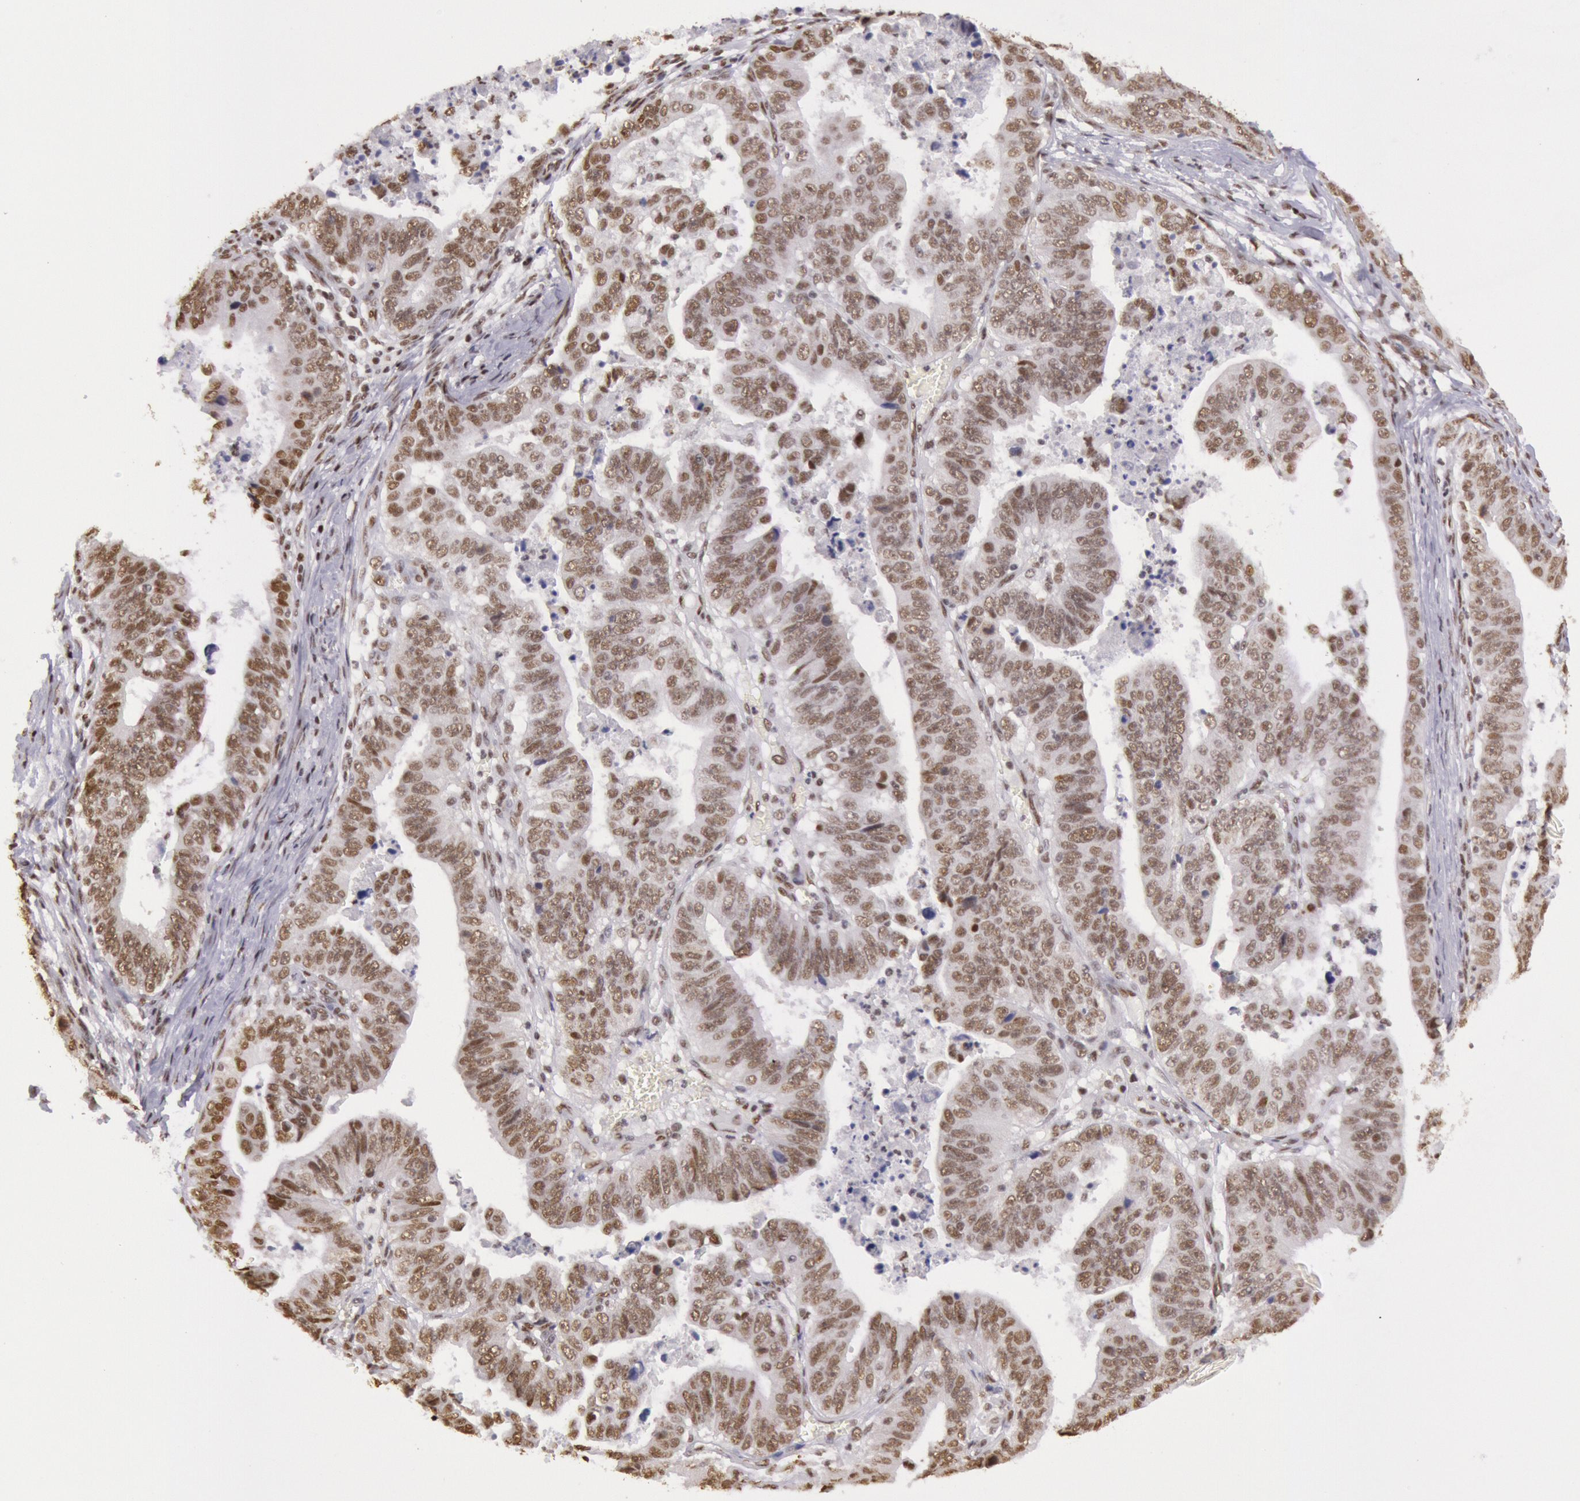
{"staining": {"intensity": "moderate", "quantity": ">75%", "location": "nuclear"}, "tissue": "stomach cancer", "cell_type": "Tumor cells", "image_type": "cancer", "snomed": [{"axis": "morphology", "description": "Adenocarcinoma, NOS"}, {"axis": "topography", "description": "Stomach, upper"}], "caption": "IHC of human stomach adenocarcinoma demonstrates medium levels of moderate nuclear staining in approximately >75% of tumor cells.", "gene": "HNRNPH2", "patient": {"sex": "female", "age": 50}}